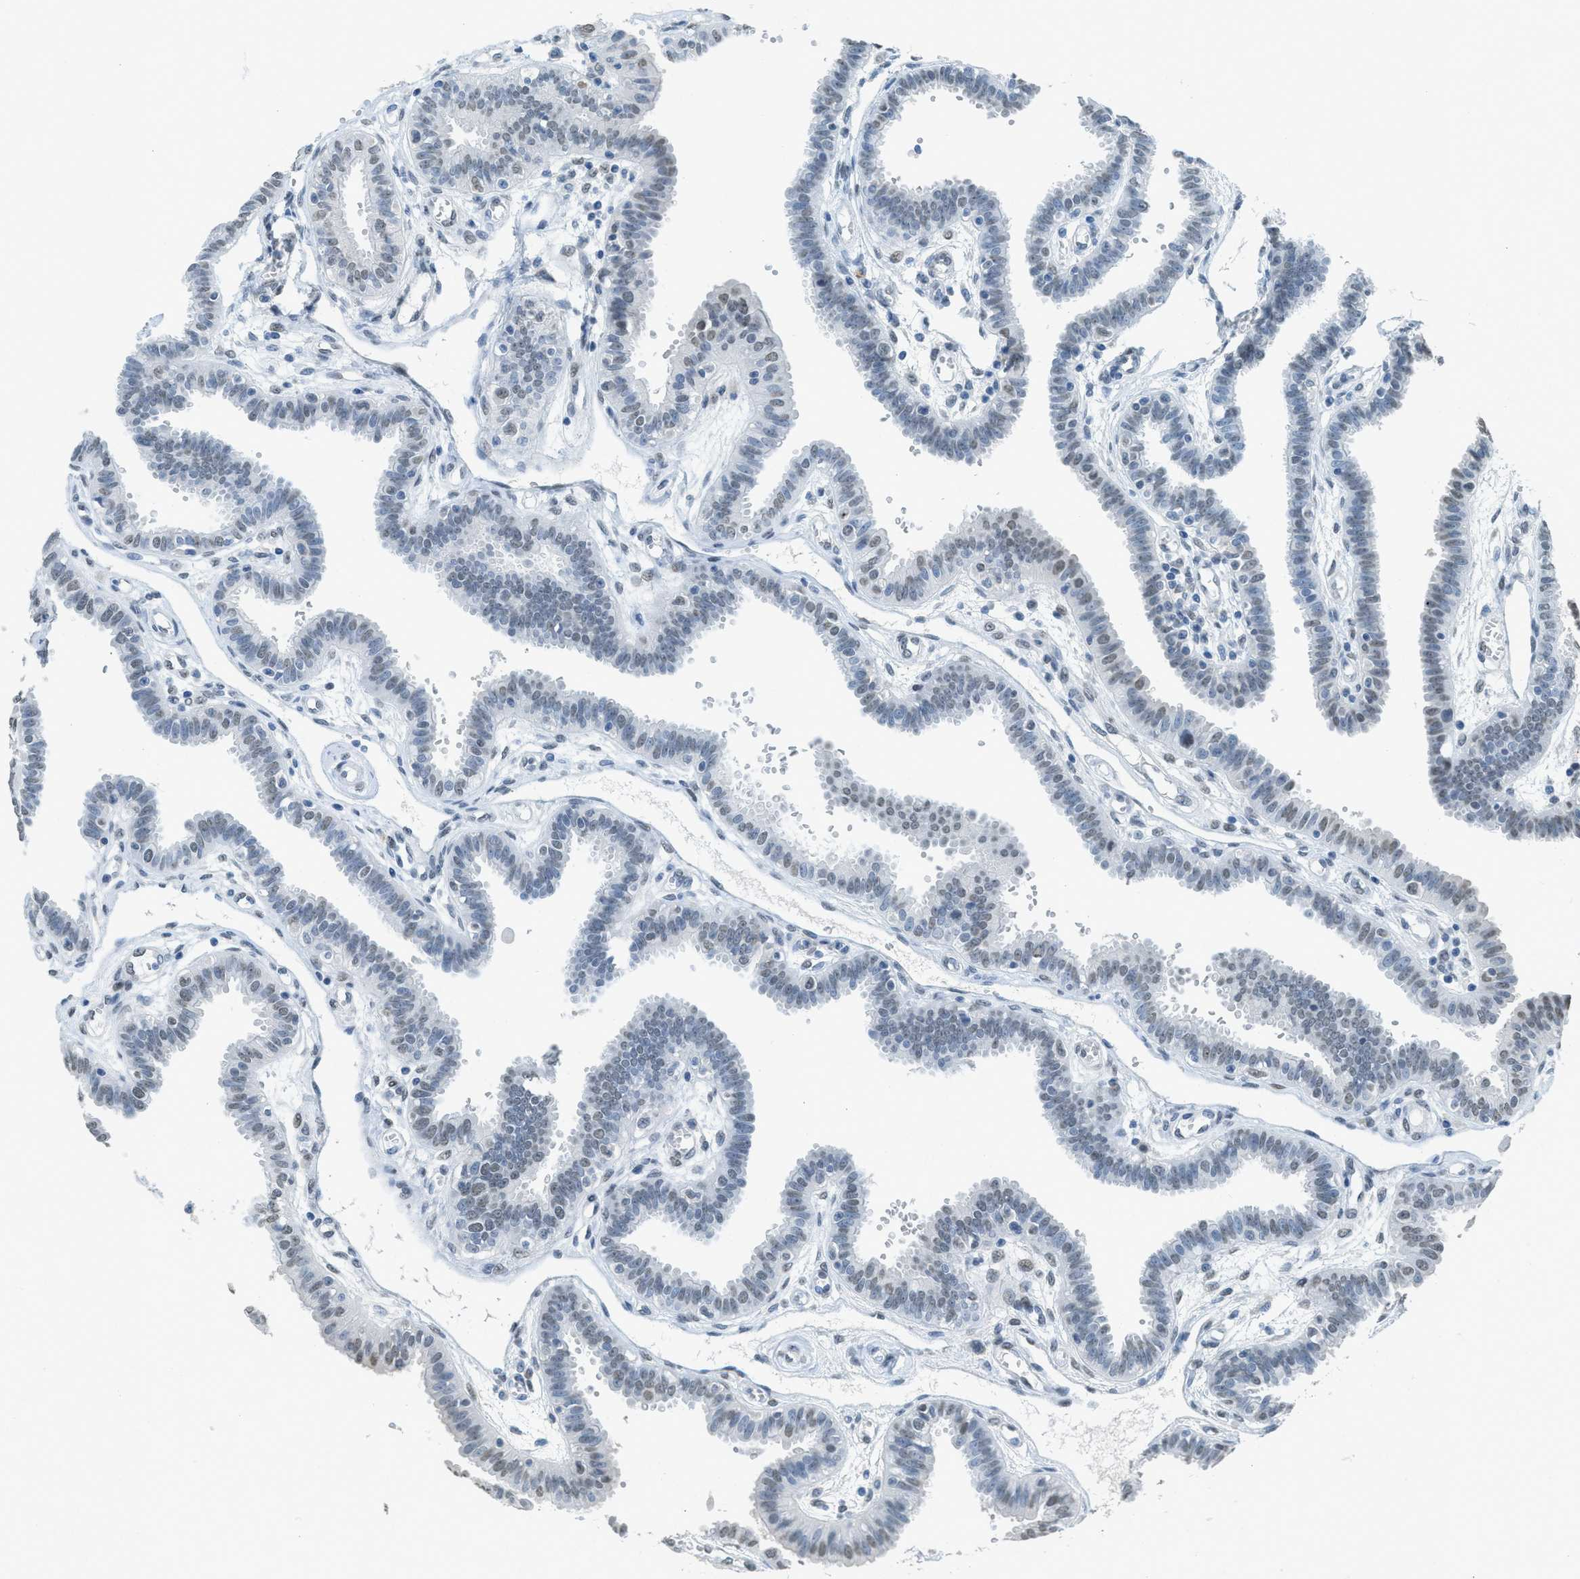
{"staining": {"intensity": "weak", "quantity": "25%-75%", "location": "nuclear"}, "tissue": "fallopian tube", "cell_type": "Glandular cells", "image_type": "normal", "snomed": [{"axis": "morphology", "description": "Normal tissue, NOS"}, {"axis": "topography", "description": "Fallopian tube"}], "caption": "Protein expression by immunohistochemistry (IHC) demonstrates weak nuclear positivity in about 25%-75% of glandular cells in normal fallopian tube. Using DAB (3,3'-diaminobenzidine) (brown) and hematoxylin (blue) stains, captured at high magnification using brightfield microscopy.", "gene": "TTC13", "patient": {"sex": "female", "age": 32}}